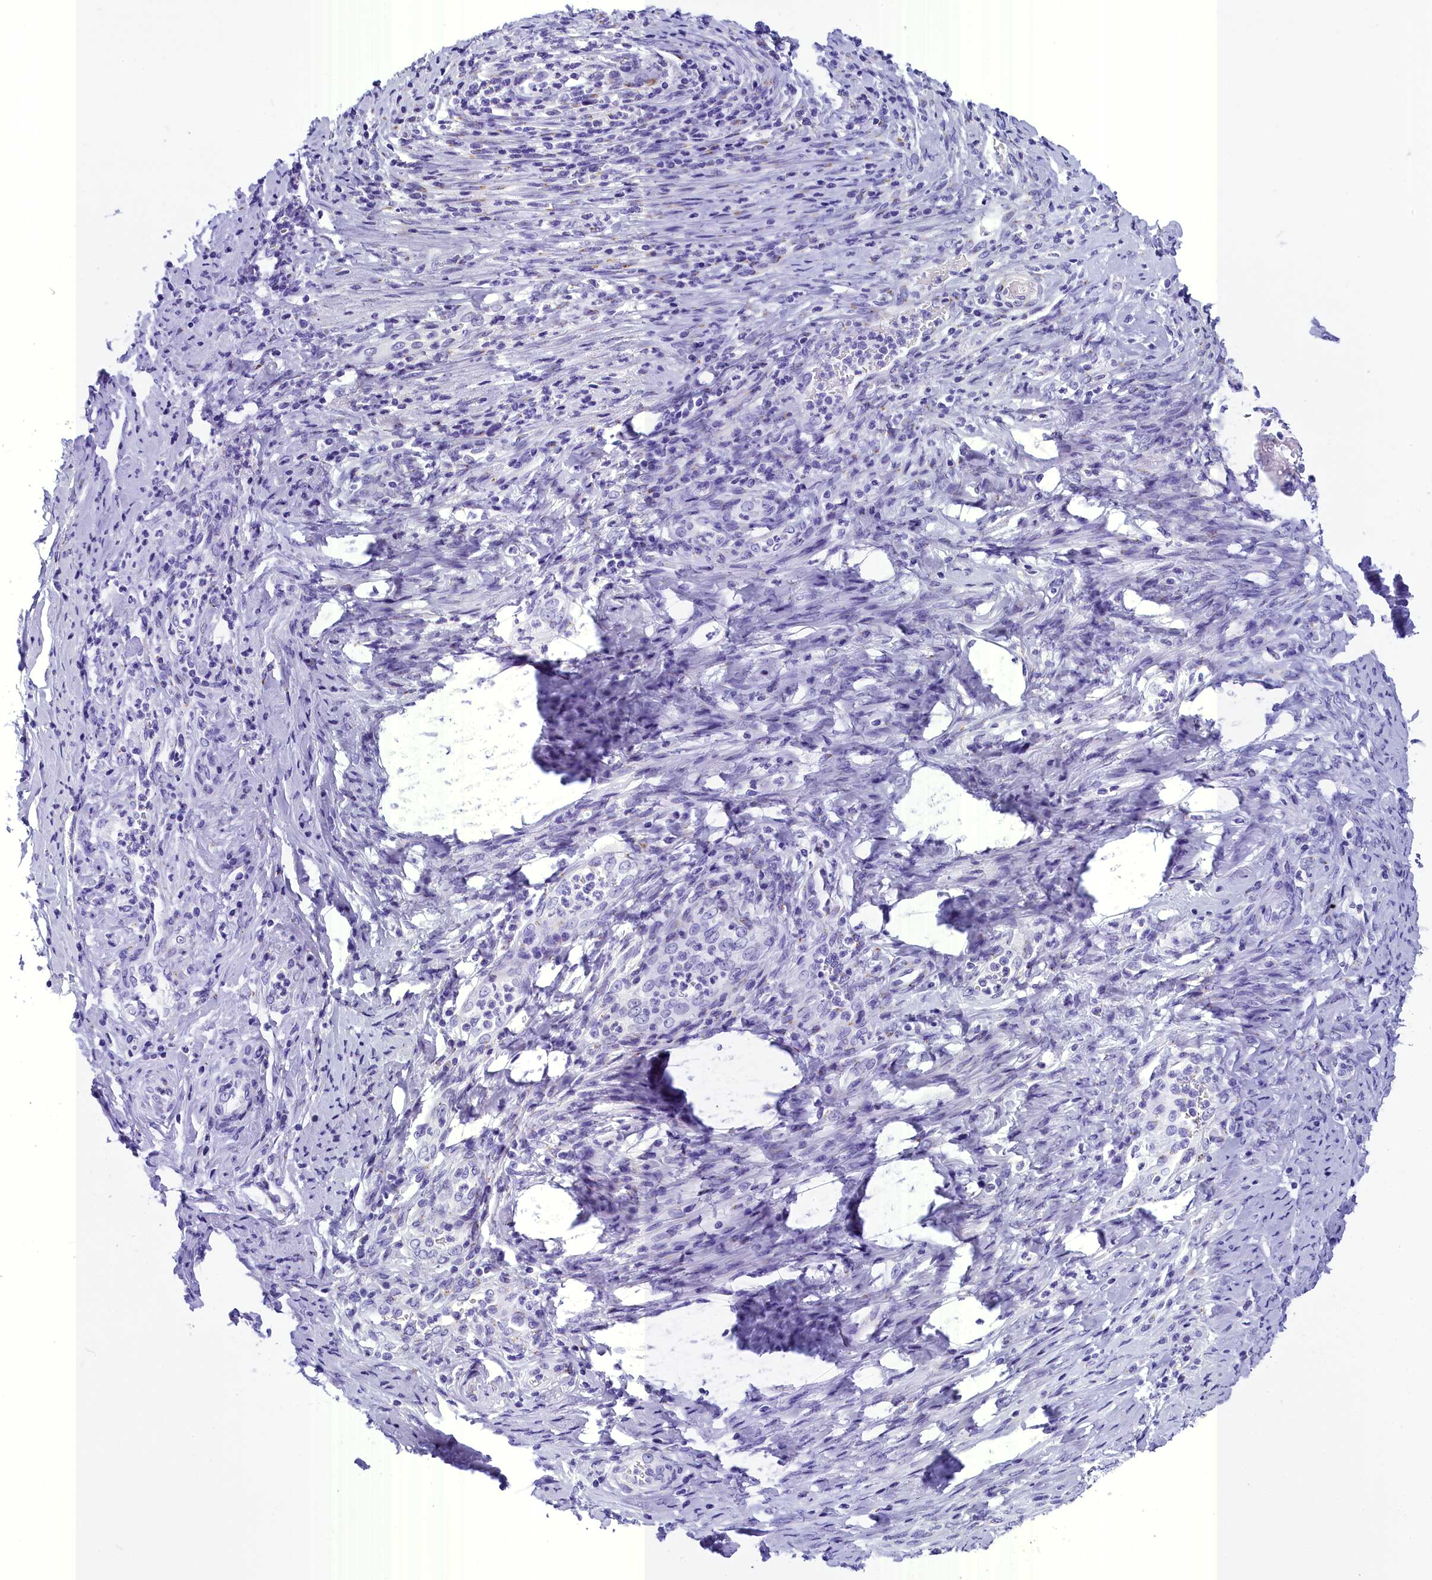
{"staining": {"intensity": "weak", "quantity": "<25%", "location": "cytoplasmic/membranous"}, "tissue": "cervical cancer", "cell_type": "Tumor cells", "image_type": "cancer", "snomed": [{"axis": "morphology", "description": "Squamous cell carcinoma, NOS"}, {"axis": "topography", "description": "Cervix"}], "caption": "Immunohistochemical staining of cervical cancer (squamous cell carcinoma) demonstrates no significant expression in tumor cells. (Immunohistochemistry (ihc), brightfield microscopy, high magnification).", "gene": "AP3B2", "patient": {"sex": "female", "age": 53}}